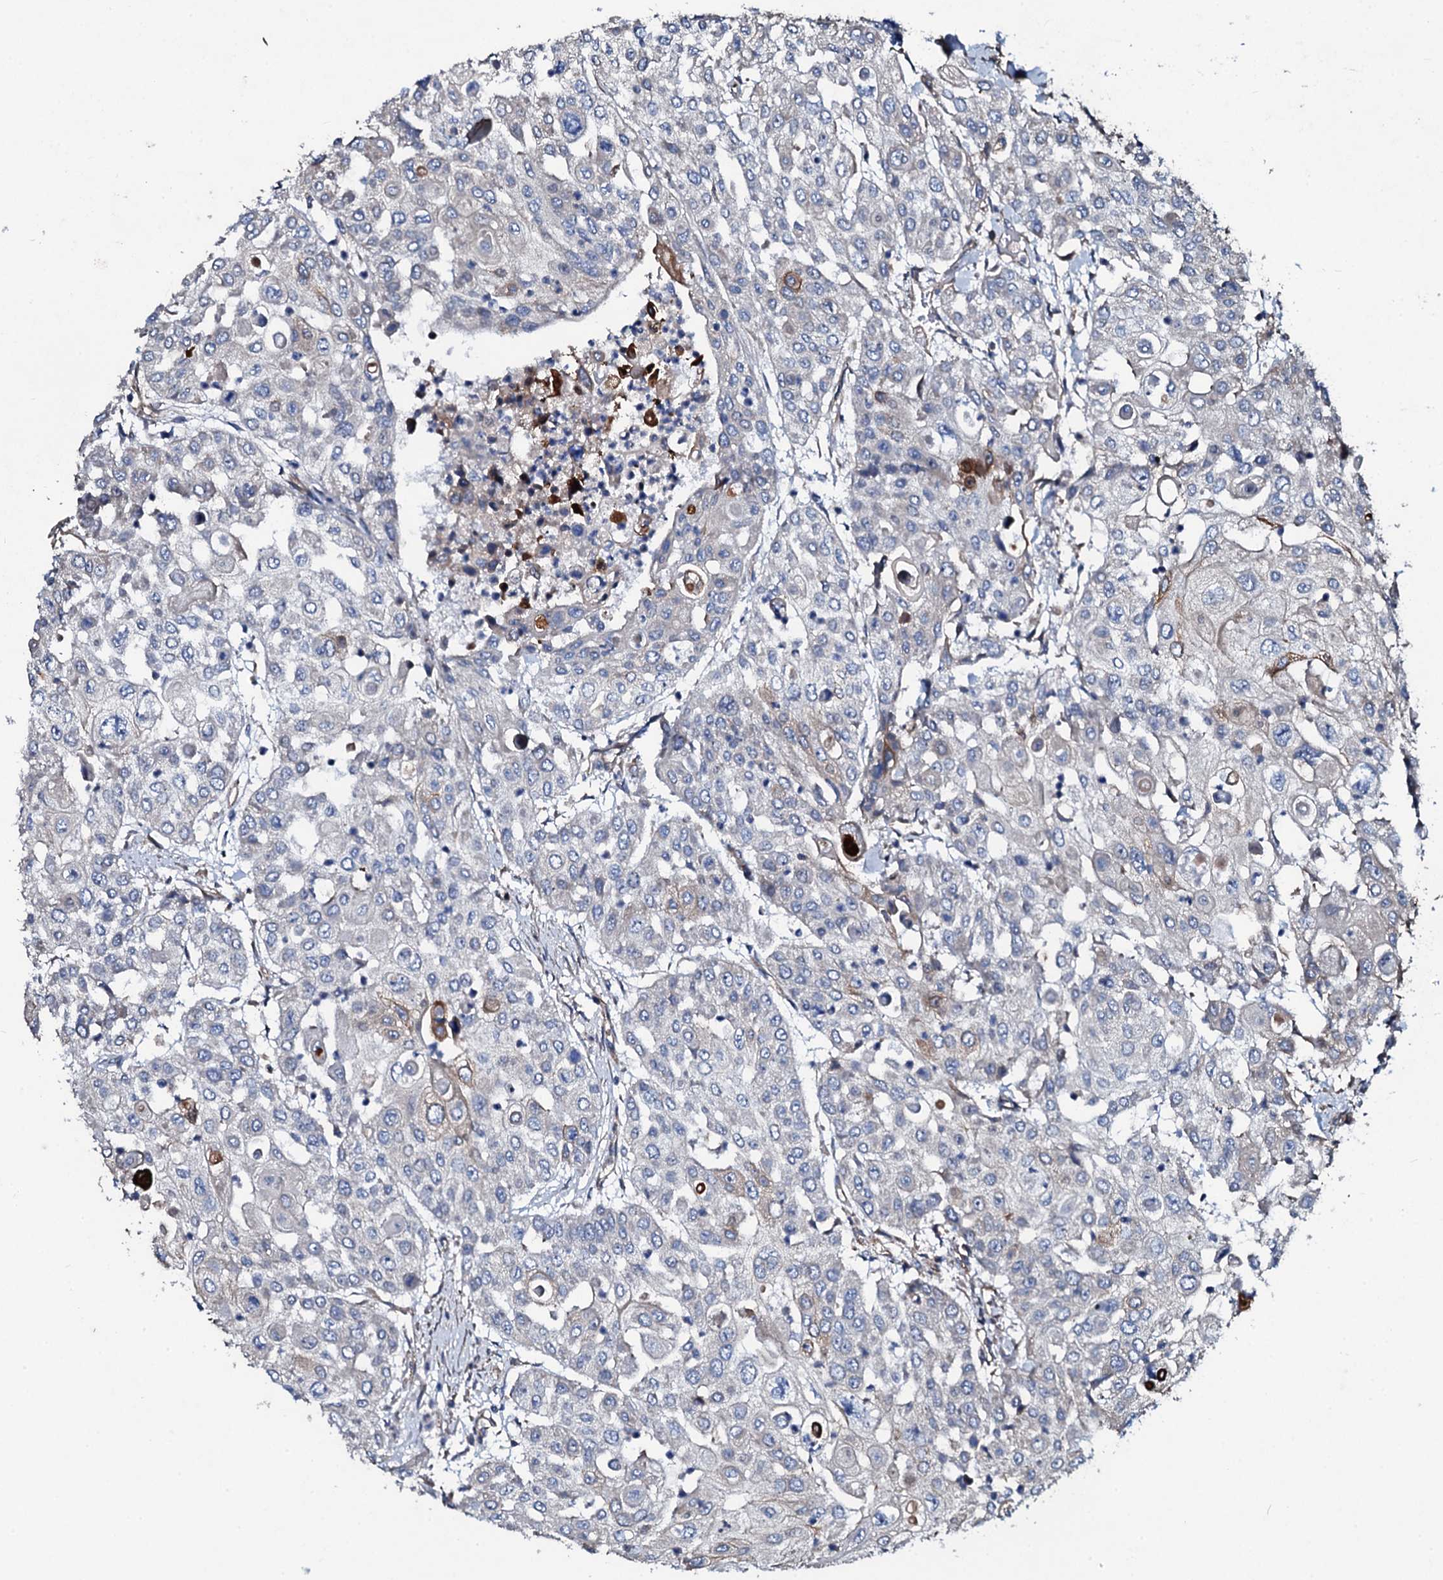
{"staining": {"intensity": "negative", "quantity": "none", "location": "none"}, "tissue": "urothelial cancer", "cell_type": "Tumor cells", "image_type": "cancer", "snomed": [{"axis": "morphology", "description": "Urothelial carcinoma, High grade"}, {"axis": "topography", "description": "Urinary bladder"}], "caption": "This is a histopathology image of immunohistochemistry (IHC) staining of urothelial carcinoma (high-grade), which shows no staining in tumor cells.", "gene": "DMAC2", "patient": {"sex": "female", "age": 79}}